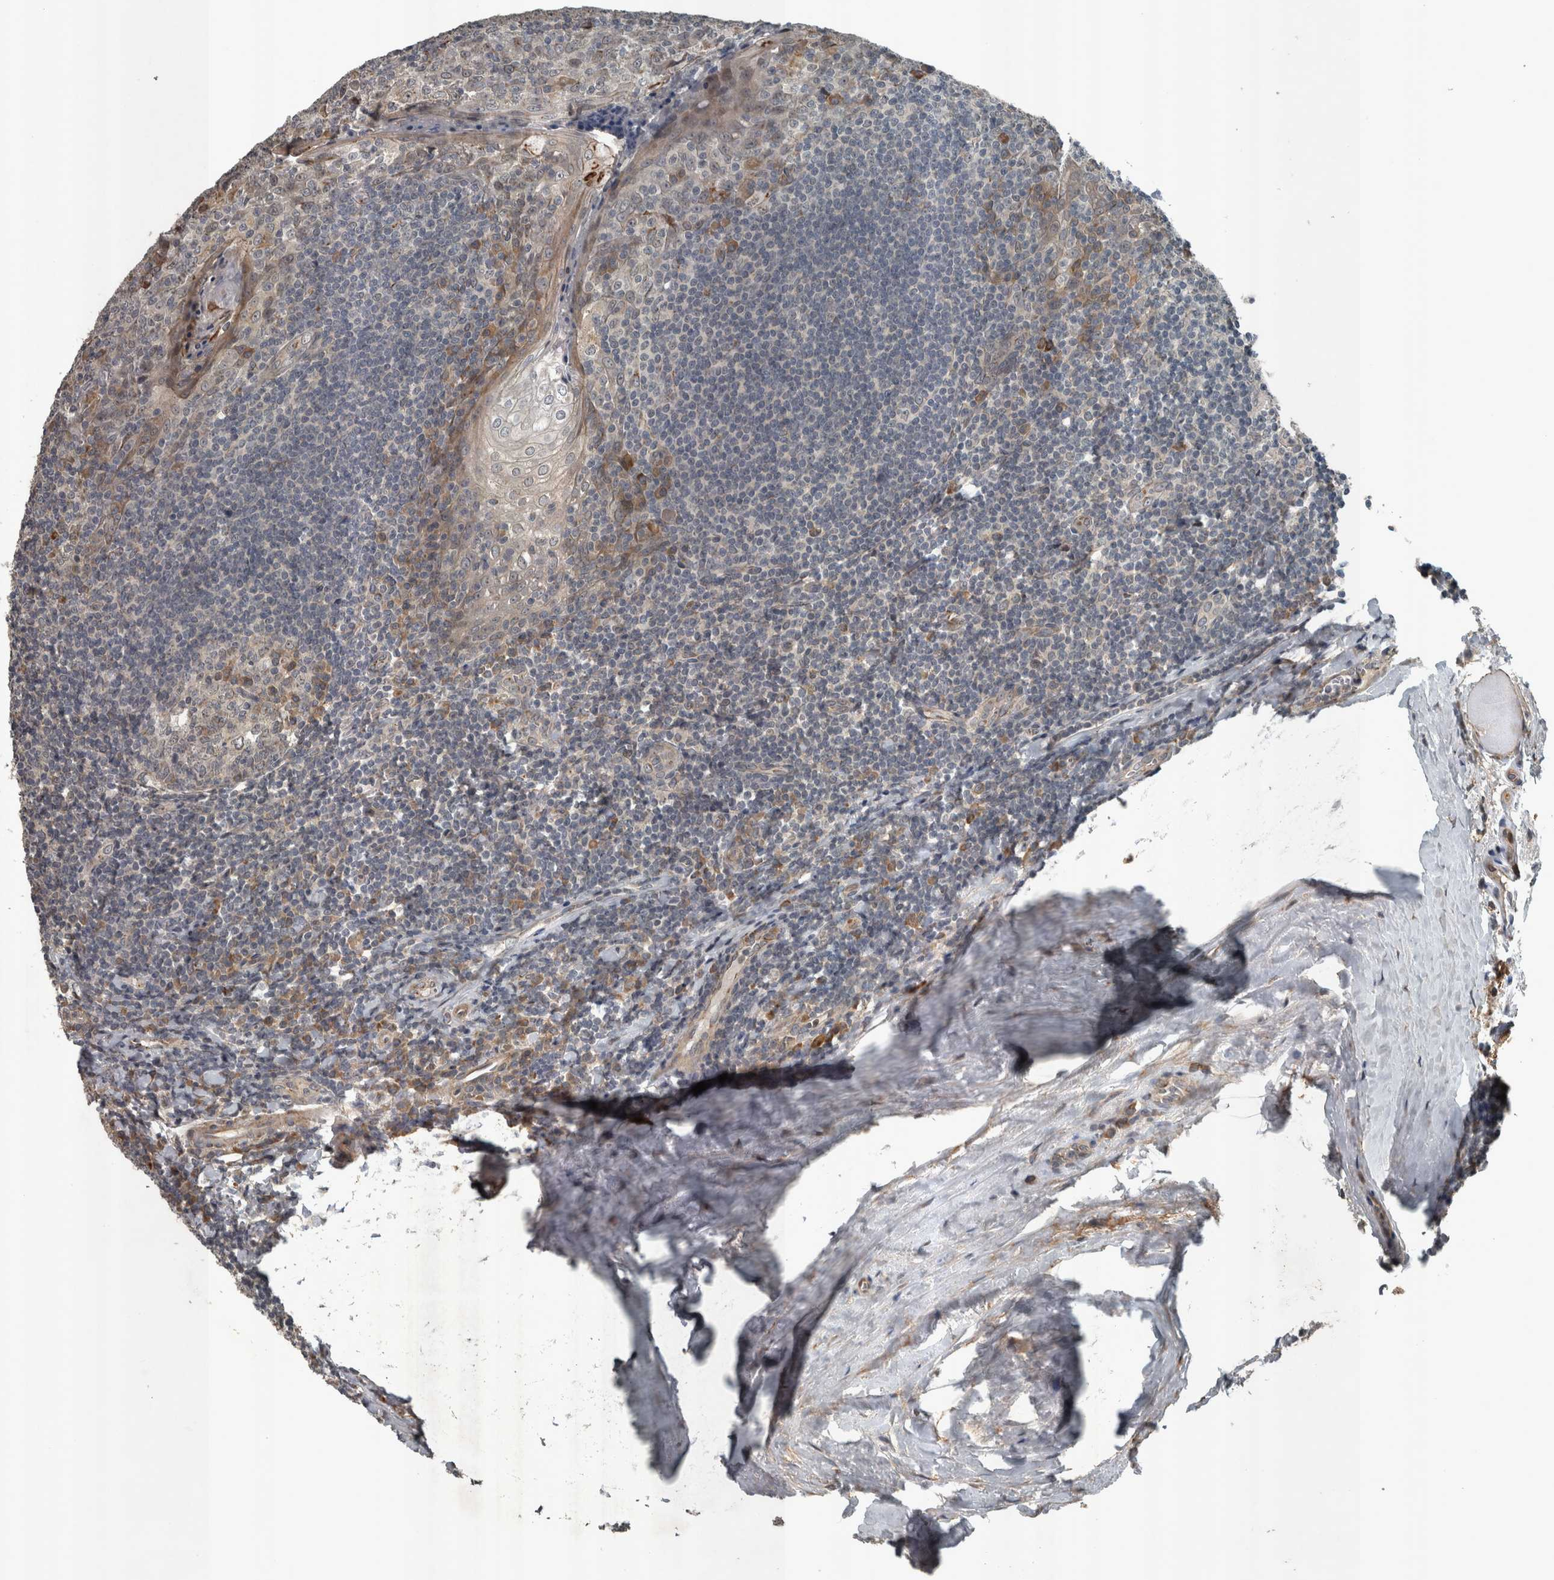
{"staining": {"intensity": "weak", "quantity": "25%-75%", "location": "cytoplasmic/membranous"}, "tissue": "tonsil", "cell_type": "Germinal center cells", "image_type": "normal", "snomed": [{"axis": "morphology", "description": "Normal tissue, NOS"}, {"axis": "topography", "description": "Tonsil"}], "caption": "Immunohistochemistry of benign tonsil exhibits low levels of weak cytoplasmic/membranous positivity in approximately 25%-75% of germinal center cells.", "gene": "ZNF345", "patient": {"sex": "male", "age": 27}}